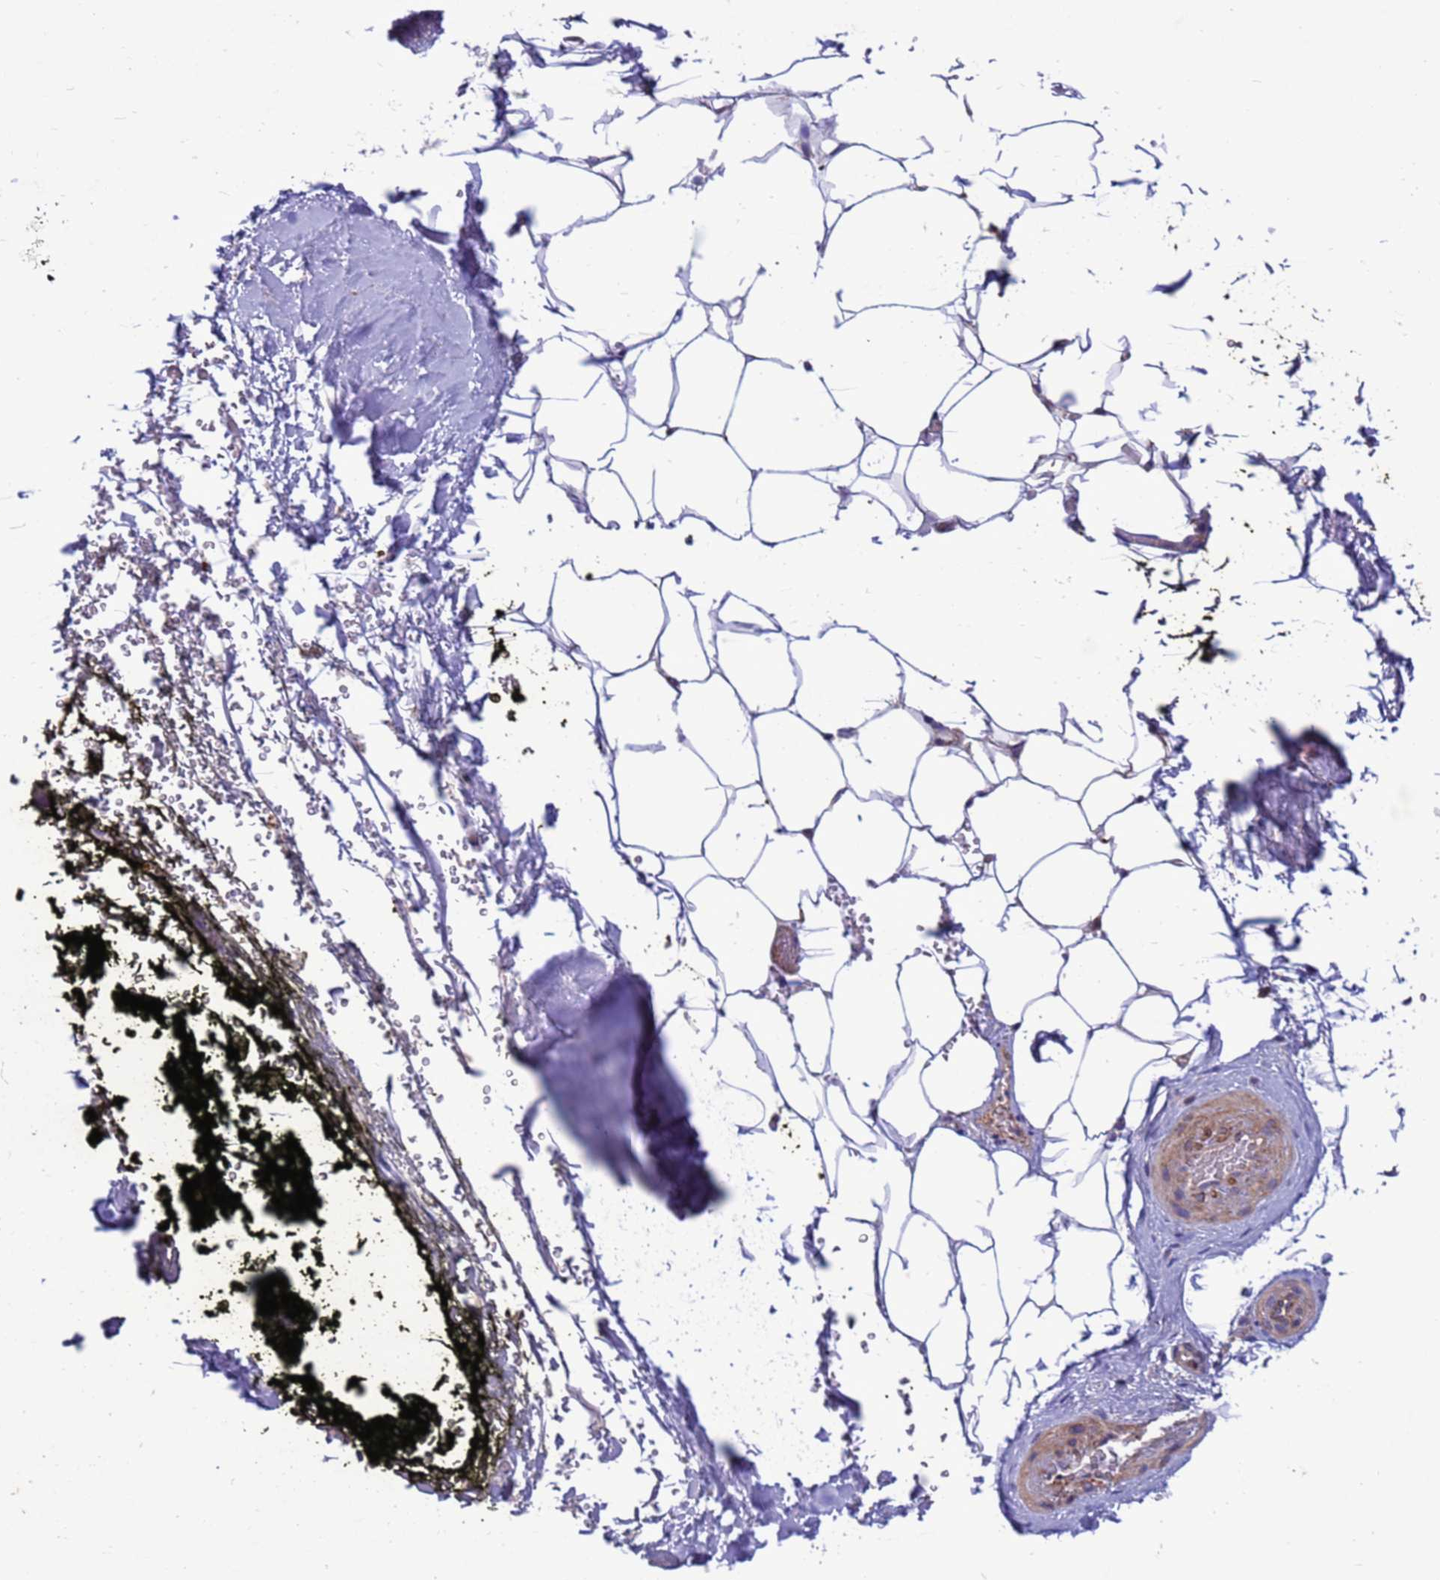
{"staining": {"intensity": "negative", "quantity": "none", "location": "none"}, "tissue": "adipose tissue", "cell_type": "Adipocytes", "image_type": "normal", "snomed": [{"axis": "morphology", "description": "Normal tissue, NOS"}, {"axis": "morphology", "description": "Adenocarcinoma, Low grade"}, {"axis": "topography", "description": "Prostate"}, {"axis": "topography", "description": "Peripheral nerve tissue"}], "caption": "Human adipose tissue stained for a protein using immunohistochemistry reveals no expression in adipocytes.", "gene": "ZC3HAV1", "patient": {"sex": "male", "age": 63}}